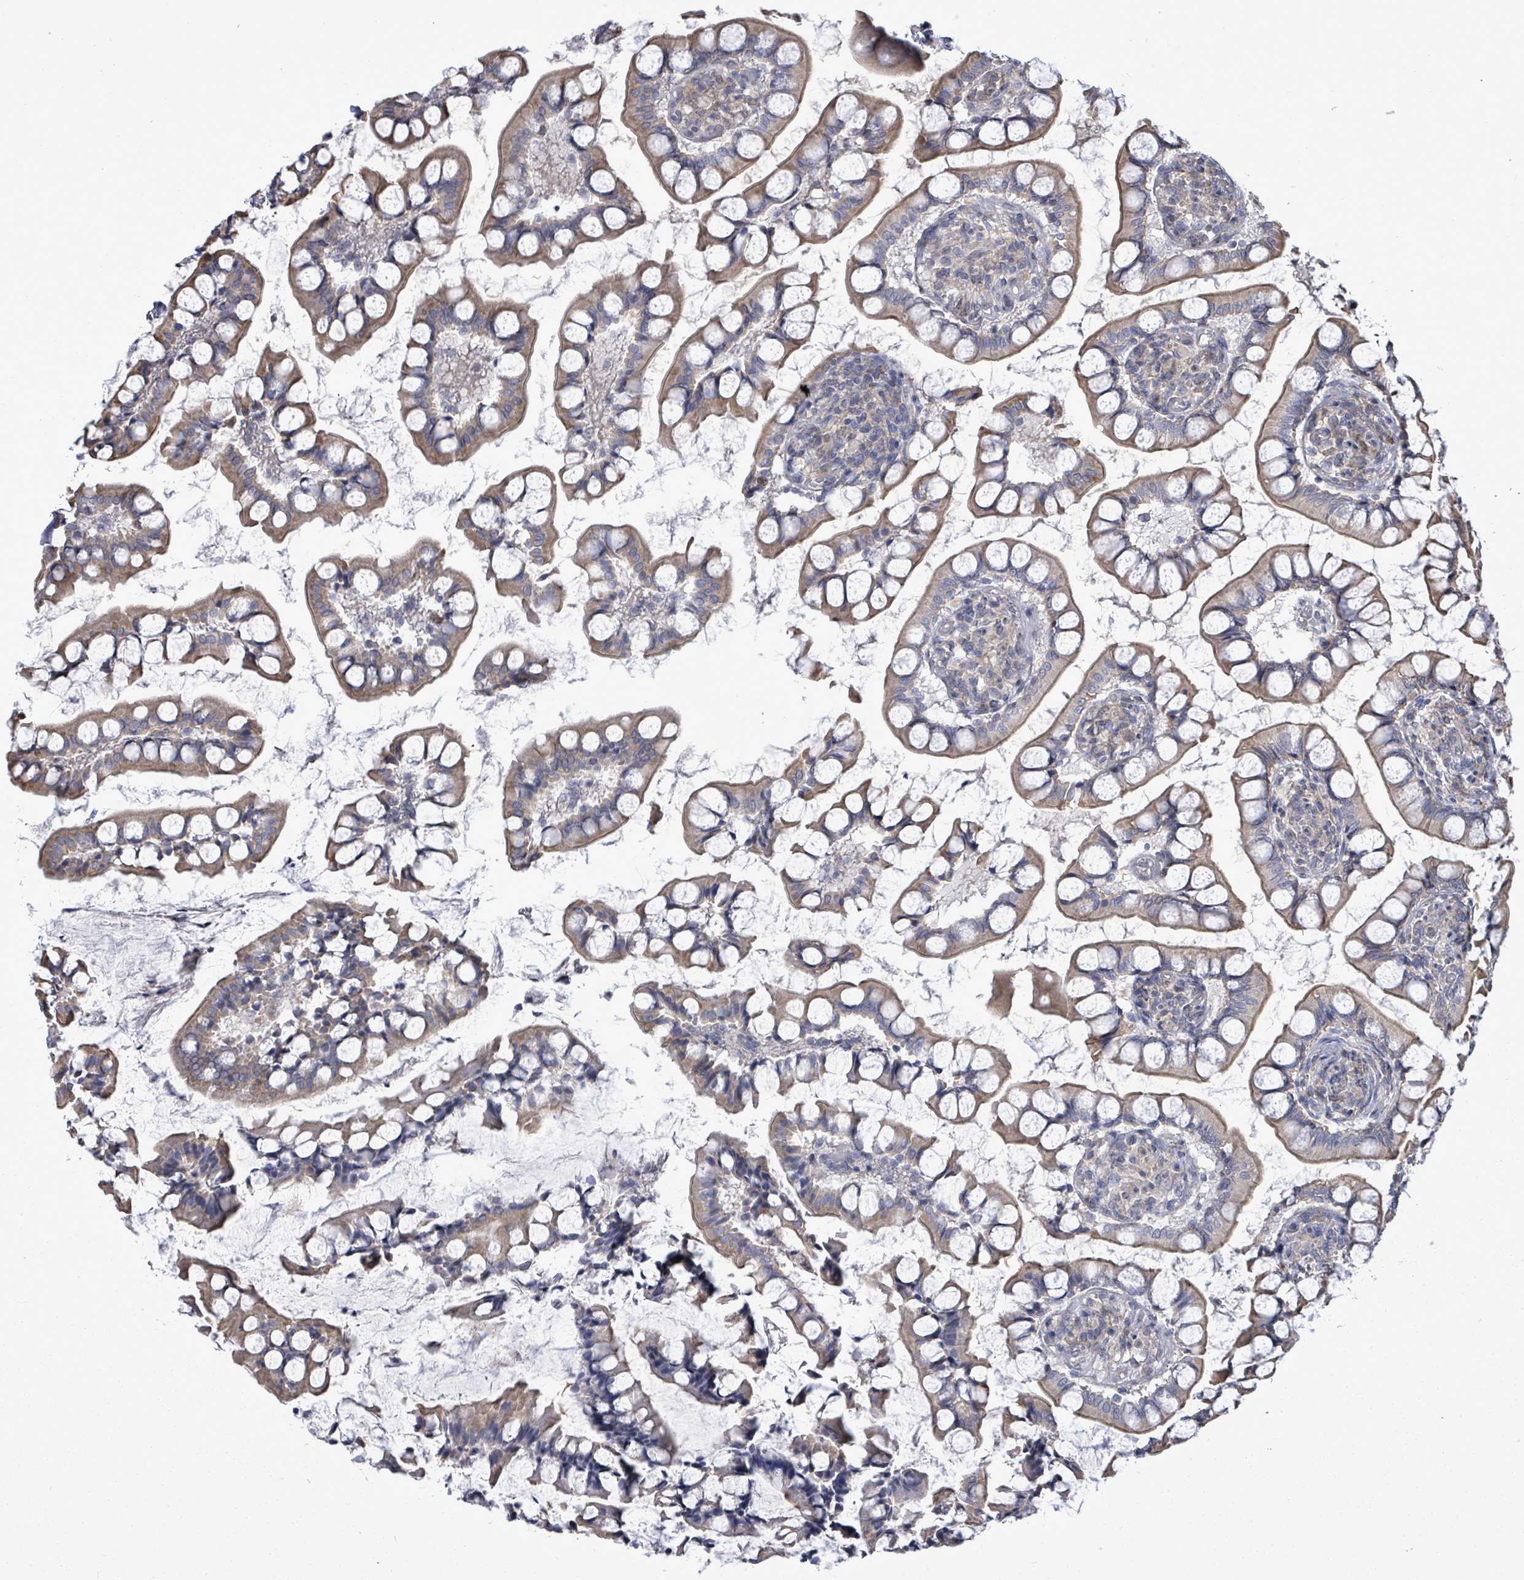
{"staining": {"intensity": "weak", "quantity": "25%-75%", "location": "cytoplasmic/membranous"}, "tissue": "small intestine", "cell_type": "Glandular cells", "image_type": "normal", "snomed": [{"axis": "morphology", "description": "Normal tissue, NOS"}, {"axis": "topography", "description": "Small intestine"}], "caption": "Immunohistochemical staining of normal small intestine reveals 25%-75% levels of weak cytoplasmic/membranous protein positivity in about 25%-75% of glandular cells.", "gene": "PAPSS1", "patient": {"sex": "male", "age": 52}}